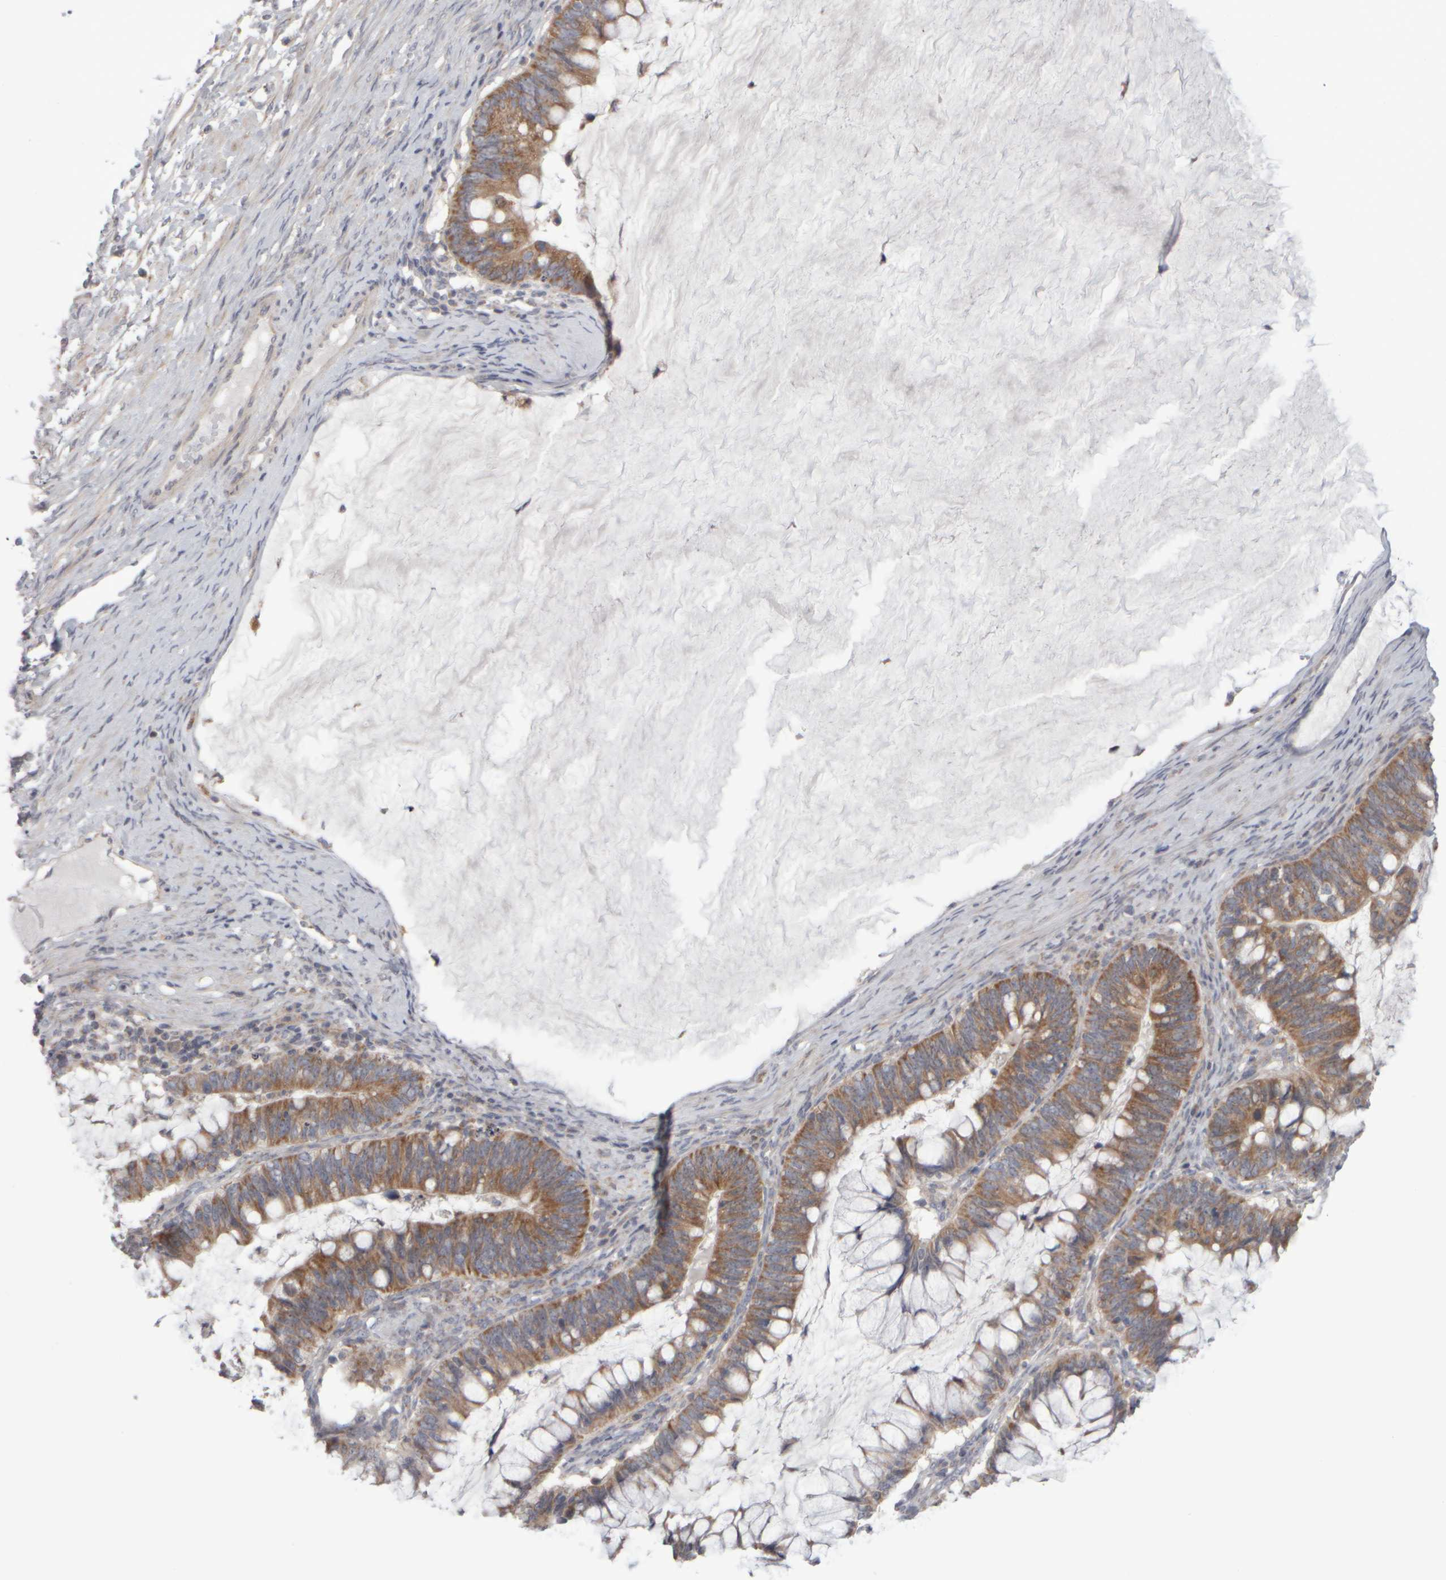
{"staining": {"intensity": "moderate", "quantity": ">75%", "location": "cytoplasmic/membranous"}, "tissue": "ovarian cancer", "cell_type": "Tumor cells", "image_type": "cancer", "snomed": [{"axis": "morphology", "description": "Cystadenocarcinoma, mucinous, NOS"}, {"axis": "topography", "description": "Ovary"}], "caption": "Approximately >75% of tumor cells in ovarian cancer reveal moderate cytoplasmic/membranous protein expression as visualized by brown immunohistochemical staining.", "gene": "SCO1", "patient": {"sex": "female", "age": 61}}